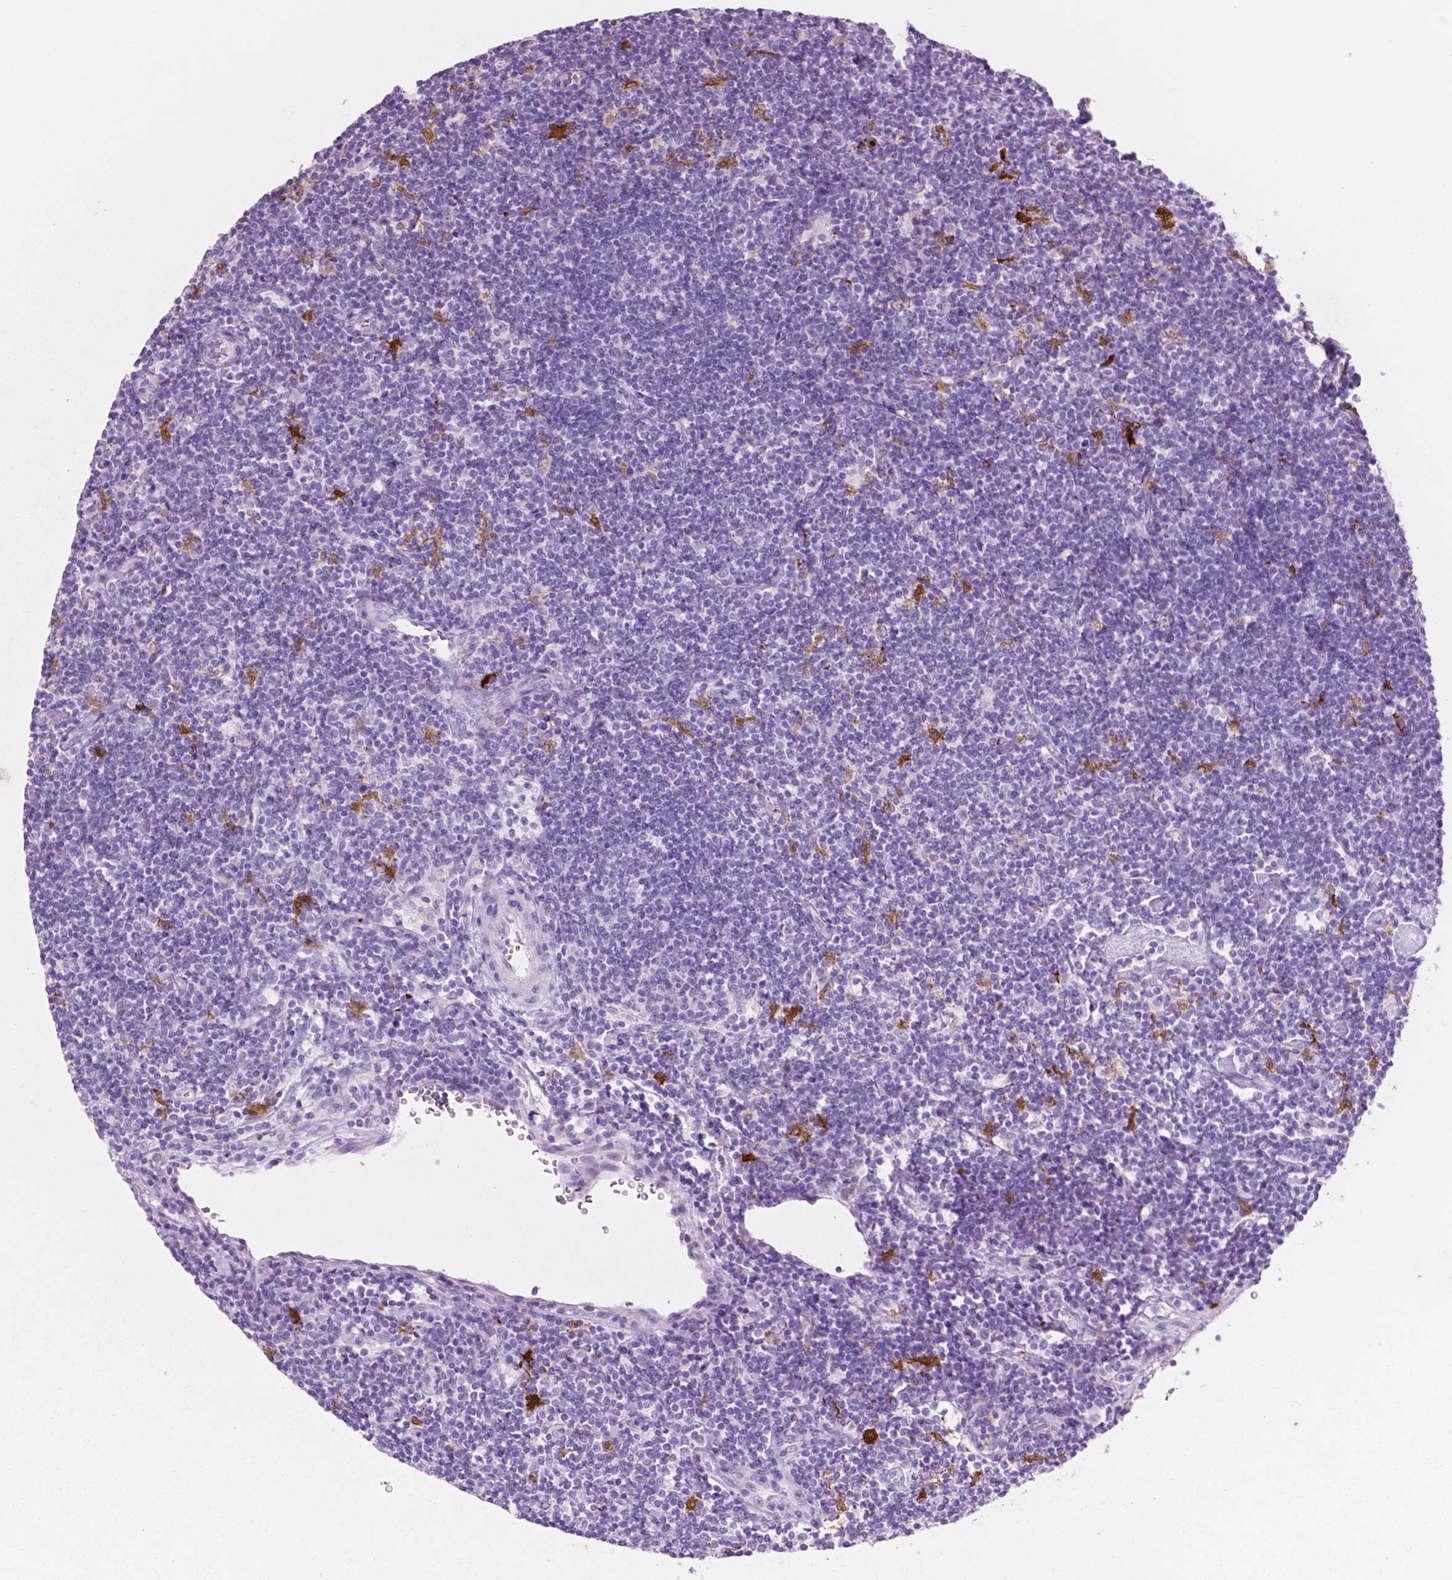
{"staining": {"intensity": "negative", "quantity": "none", "location": "none"}, "tissue": "lymphoma", "cell_type": "Tumor cells", "image_type": "cancer", "snomed": [{"axis": "morphology", "description": "Hodgkin's disease, NOS"}, {"axis": "topography", "description": "Lymph node"}], "caption": "Protein analysis of Hodgkin's disease demonstrates no significant expression in tumor cells.", "gene": "IDO1", "patient": {"sex": "male", "age": 40}}